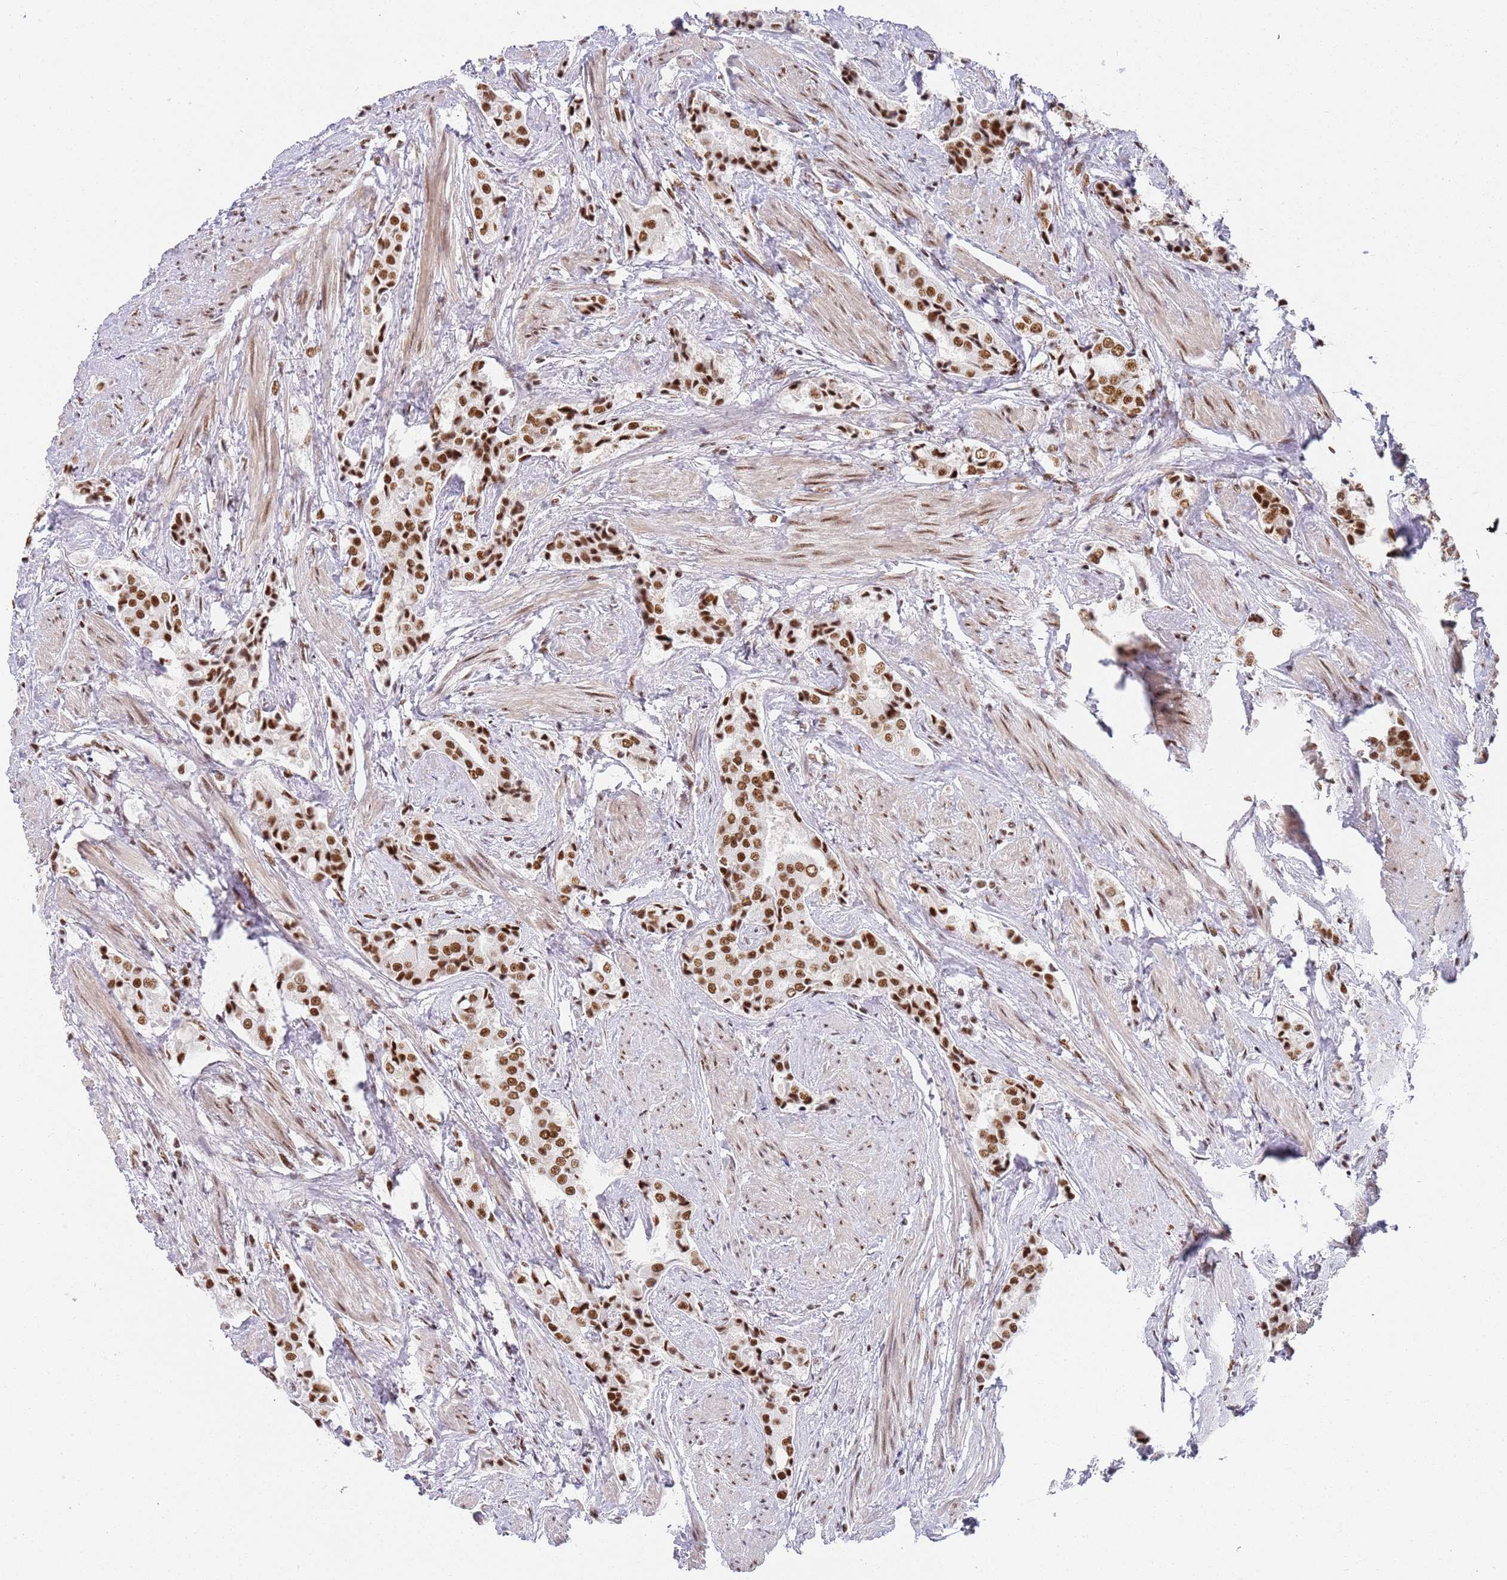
{"staining": {"intensity": "moderate", "quantity": ">75%", "location": "nuclear"}, "tissue": "prostate cancer", "cell_type": "Tumor cells", "image_type": "cancer", "snomed": [{"axis": "morphology", "description": "Adenocarcinoma, High grade"}, {"axis": "topography", "description": "Prostate"}], "caption": "An immunohistochemistry photomicrograph of tumor tissue is shown. Protein staining in brown highlights moderate nuclear positivity in prostate cancer (high-grade adenocarcinoma) within tumor cells.", "gene": "AKAP8L", "patient": {"sex": "male", "age": 71}}